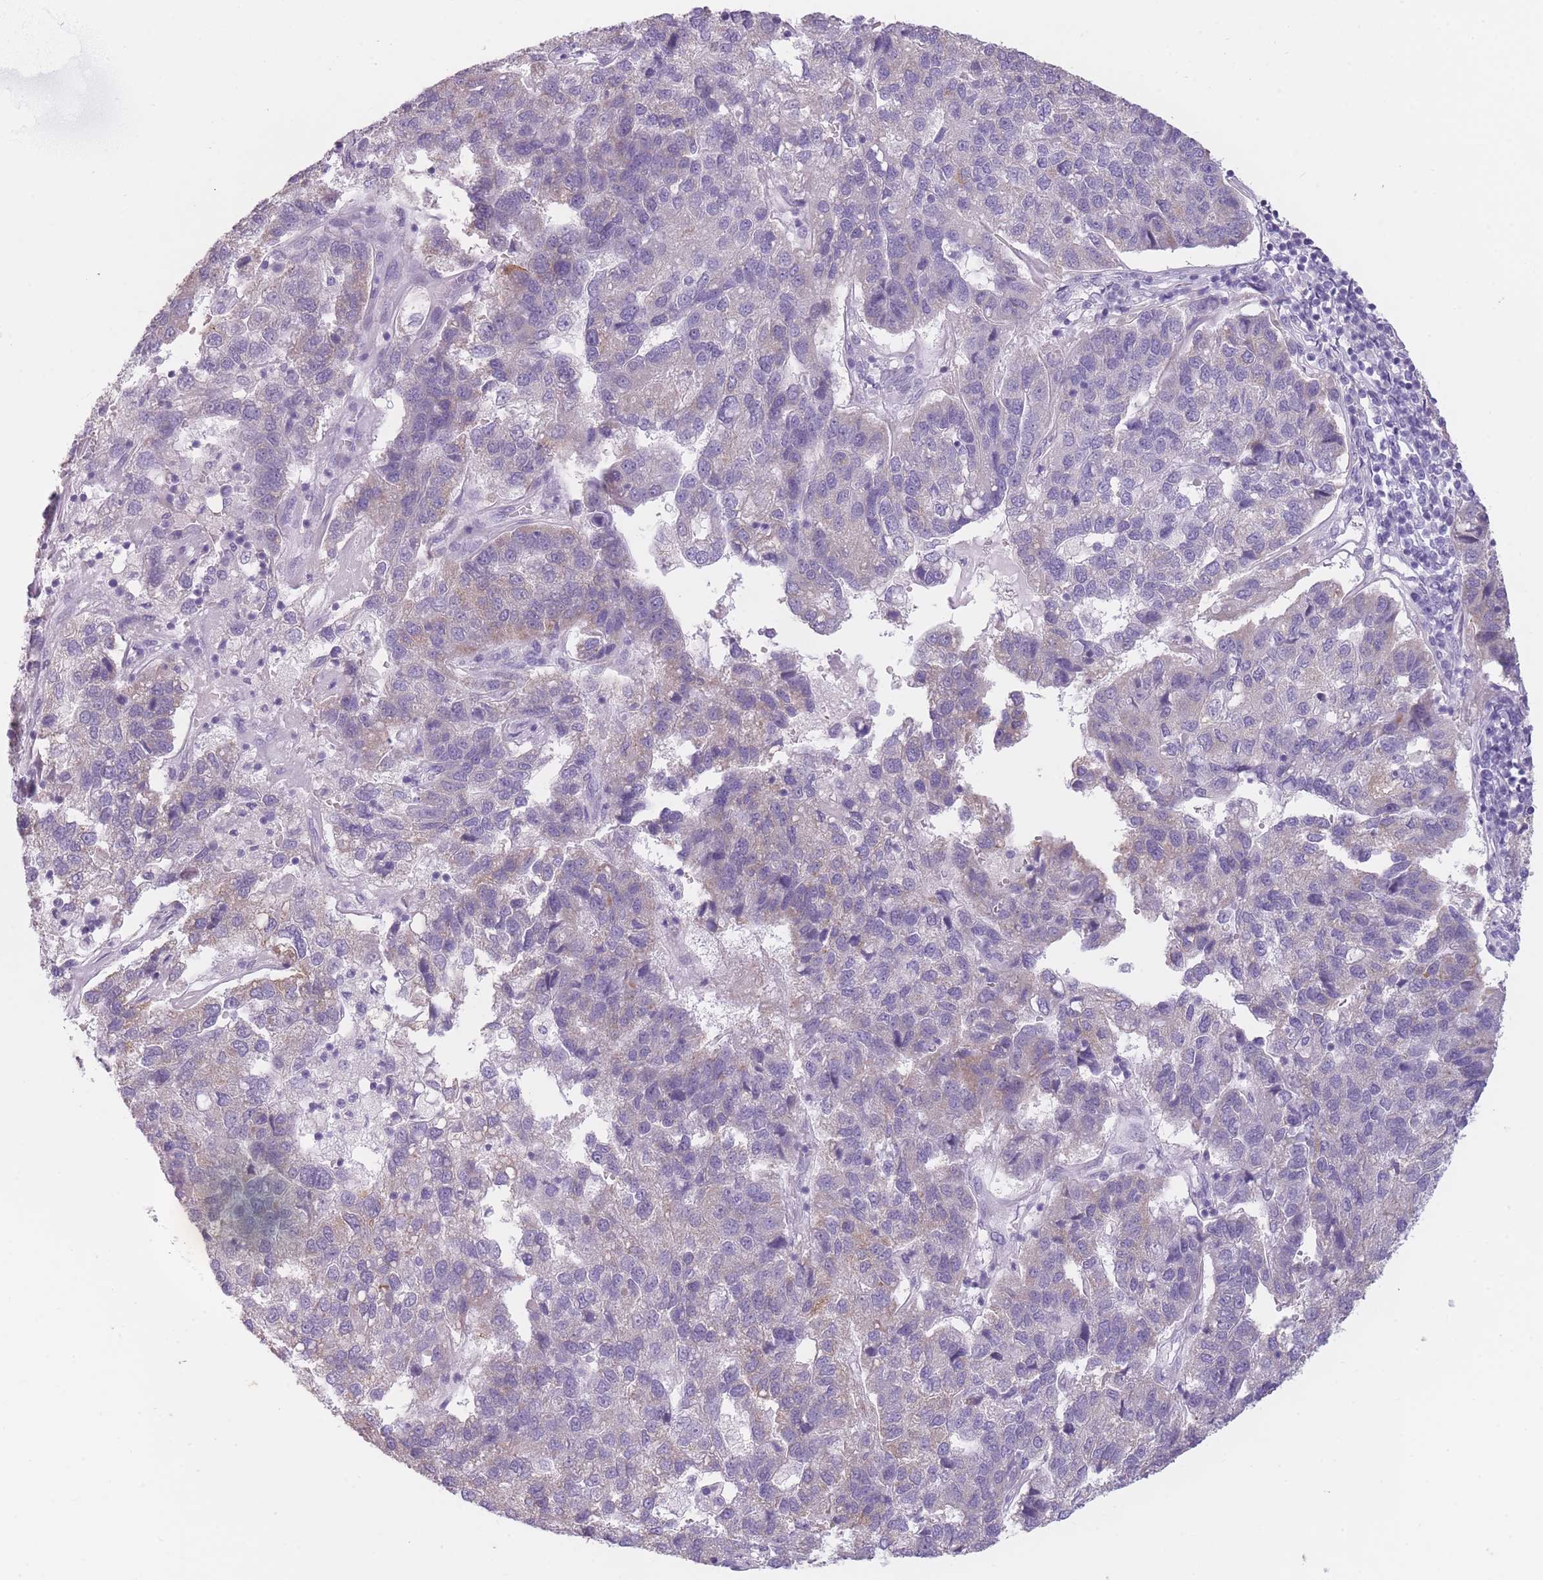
{"staining": {"intensity": "weak", "quantity": "<25%", "location": "cytoplasmic/membranous"}, "tissue": "pancreatic cancer", "cell_type": "Tumor cells", "image_type": "cancer", "snomed": [{"axis": "morphology", "description": "Adenocarcinoma, NOS"}, {"axis": "topography", "description": "Pancreas"}], "caption": "IHC micrograph of pancreatic cancer (adenocarcinoma) stained for a protein (brown), which shows no staining in tumor cells.", "gene": "TMEM236", "patient": {"sex": "female", "age": 61}}